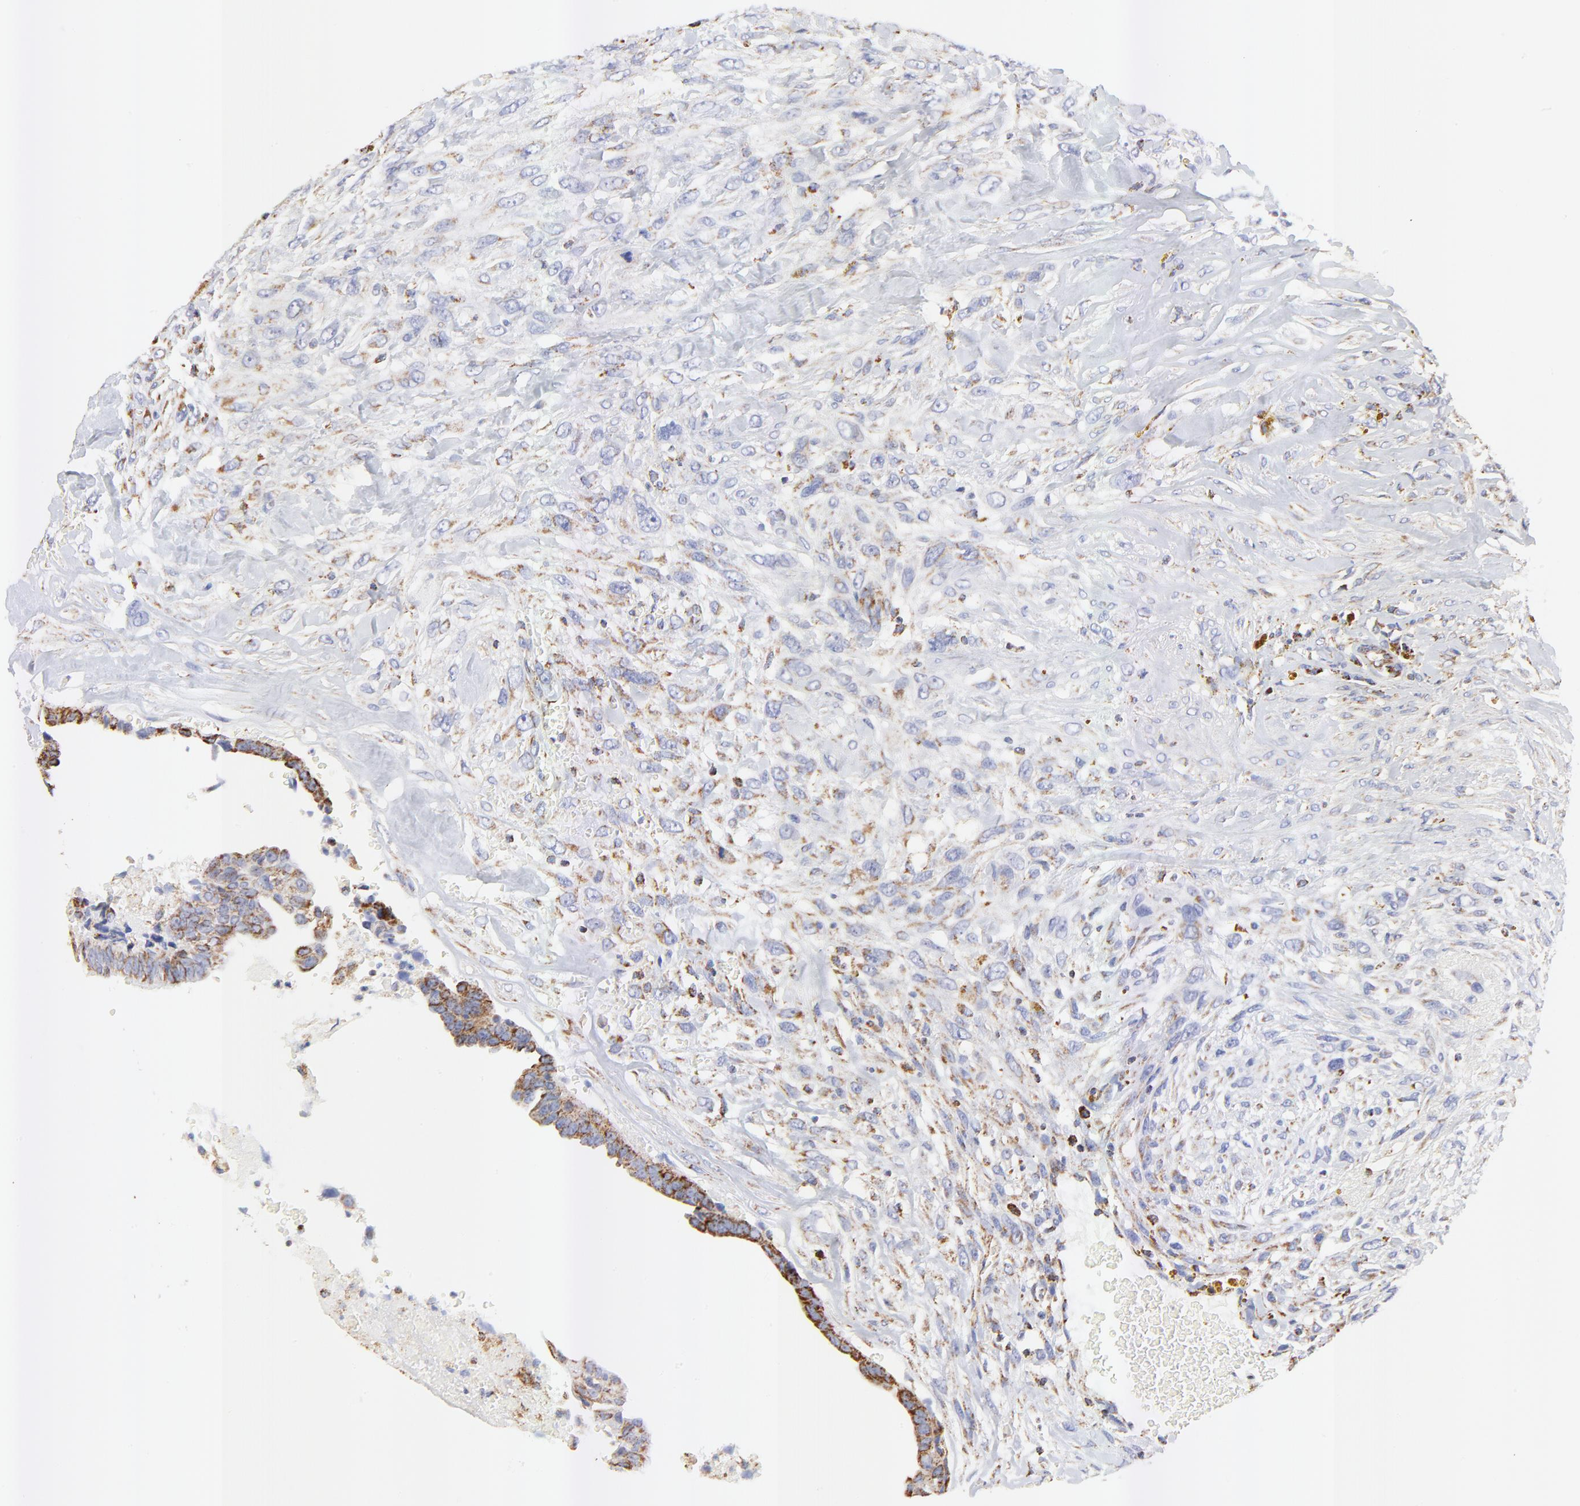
{"staining": {"intensity": "moderate", "quantity": ">75%", "location": "cytoplasmic/membranous"}, "tissue": "breast cancer", "cell_type": "Tumor cells", "image_type": "cancer", "snomed": [{"axis": "morphology", "description": "Neoplasm, malignant, NOS"}, {"axis": "topography", "description": "Breast"}], "caption": "This image reveals malignant neoplasm (breast) stained with IHC to label a protein in brown. The cytoplasmic/membranous of tumor cells show moderate positivity for the protein. Nuclei are counter-stained blue.", "gene": "COX4I1", "patient": {"sex": "female", "age": 50}}